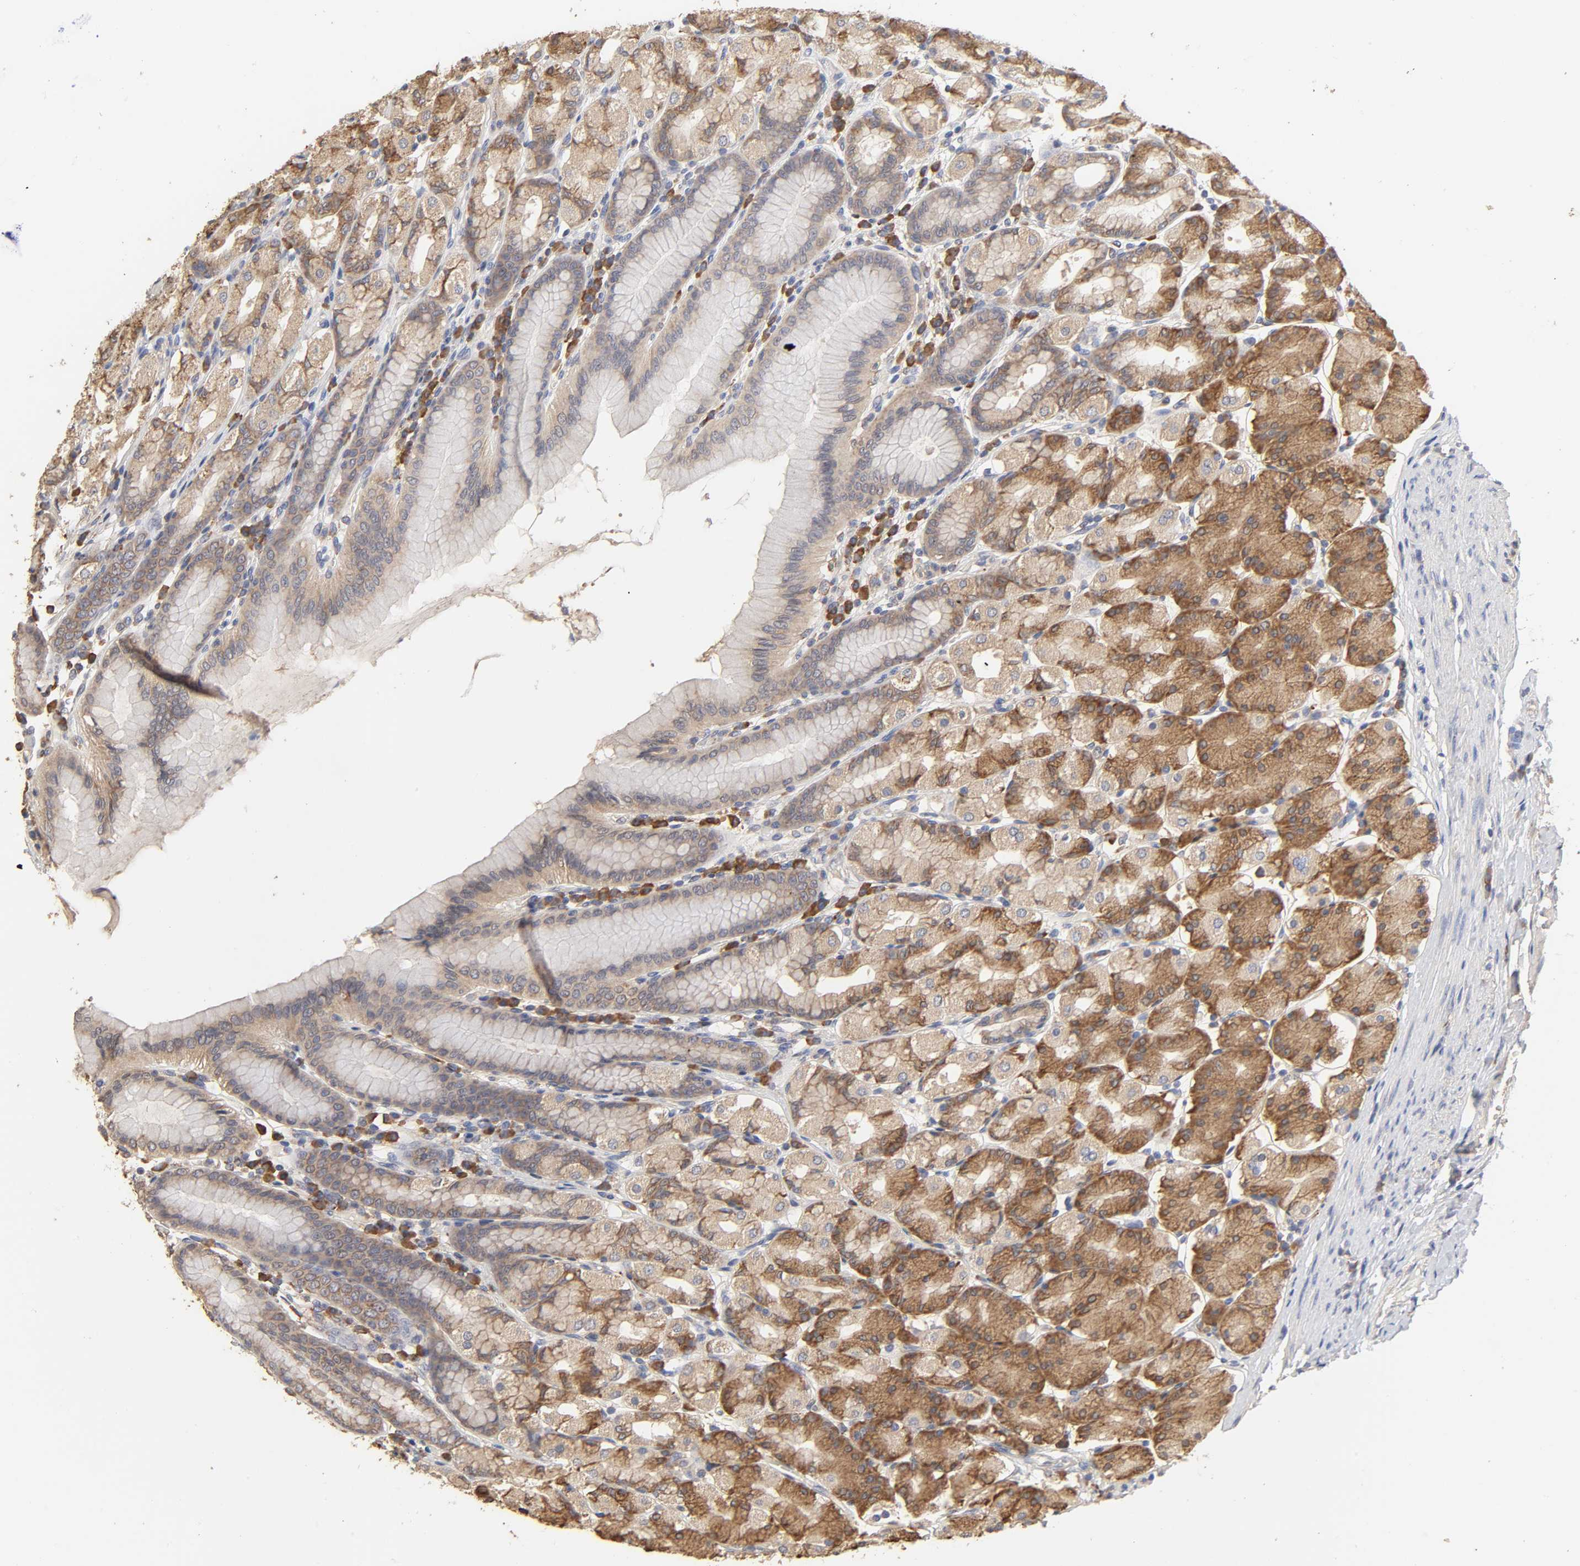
{"staining": {"intensity": "moderate", "quantity": ">75%", "location": "cytoplasmic/membranous"}, "tissue": "stomach", "cell_type": "Glandular cells", "image_type": "normal", "snomed": [{"axis": "morphology", "description": "Normal tissue, NOS"}, {"axis": "topography", "description": "Stomach, upper"}], "caption": "Immunohistochemistry (IHC) photomicrograph of benign stomach stained for a protein (brown), which shows medium levels of moderate cytoplasmic/membranous staining in about >75% of glandular cells.", "gene": "EIF4G2", "patient": {"sex": "male", "age": 68}}